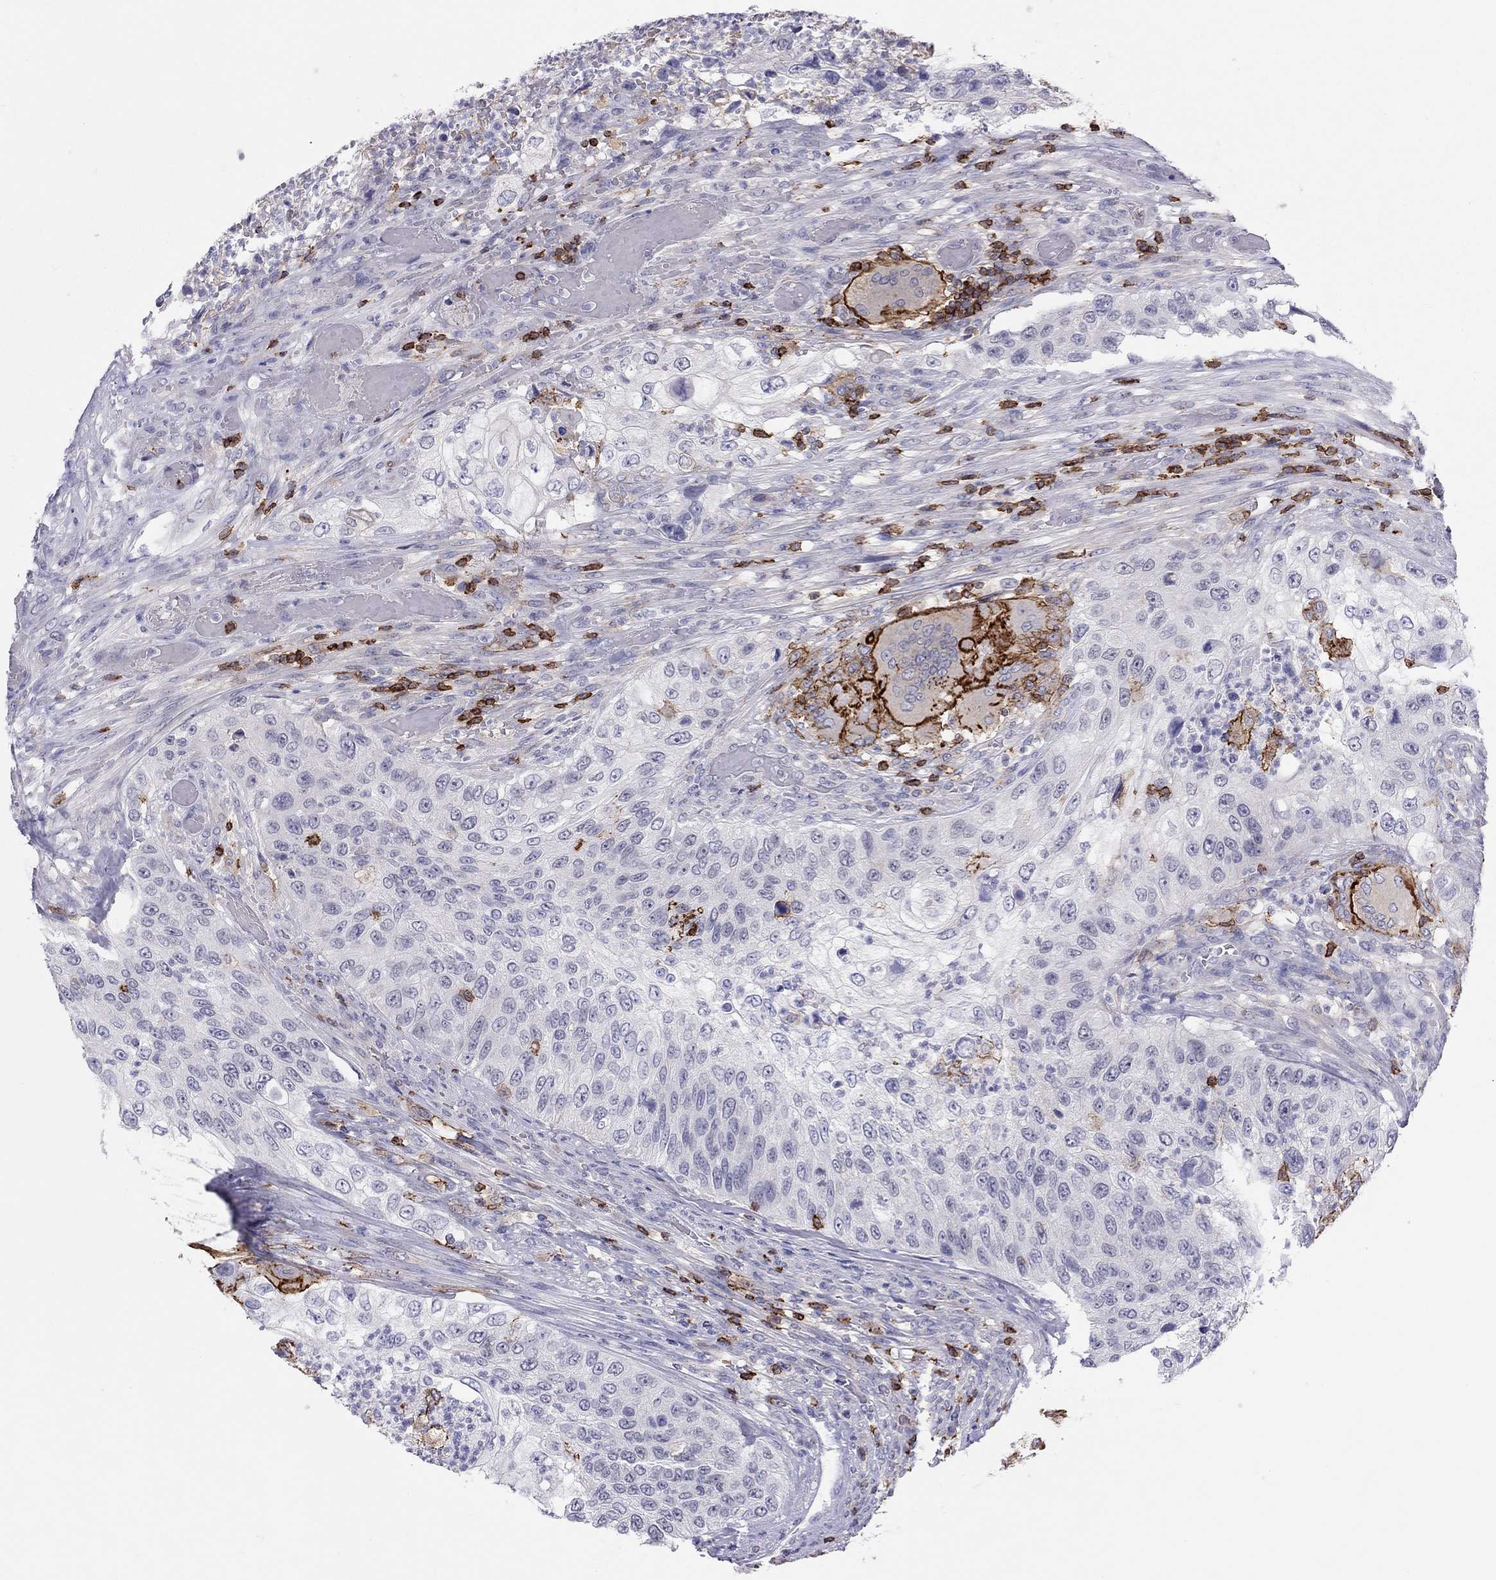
{"staining": {"intensity": "negative", "quantity": "none", "location": "none"}, "tissue": "urothelial cancer", "cell_type": "Tumor cells", "image_type": "cancer", "snomed": [{"axis": "morphology", "description": "Urothelial carcinoma, High grade"}, {"axis": "topography", "description": "Urinary bladder"}], "caption": "Immunohistochemistry of urothelial carcinoma (high-grade) demonstrates no staining in tumor cells. (Immunohistochemistry, brightfield microscopy, high magnification).", "gene": "MND1", "patient": {"sex": "female", "age": 60}}